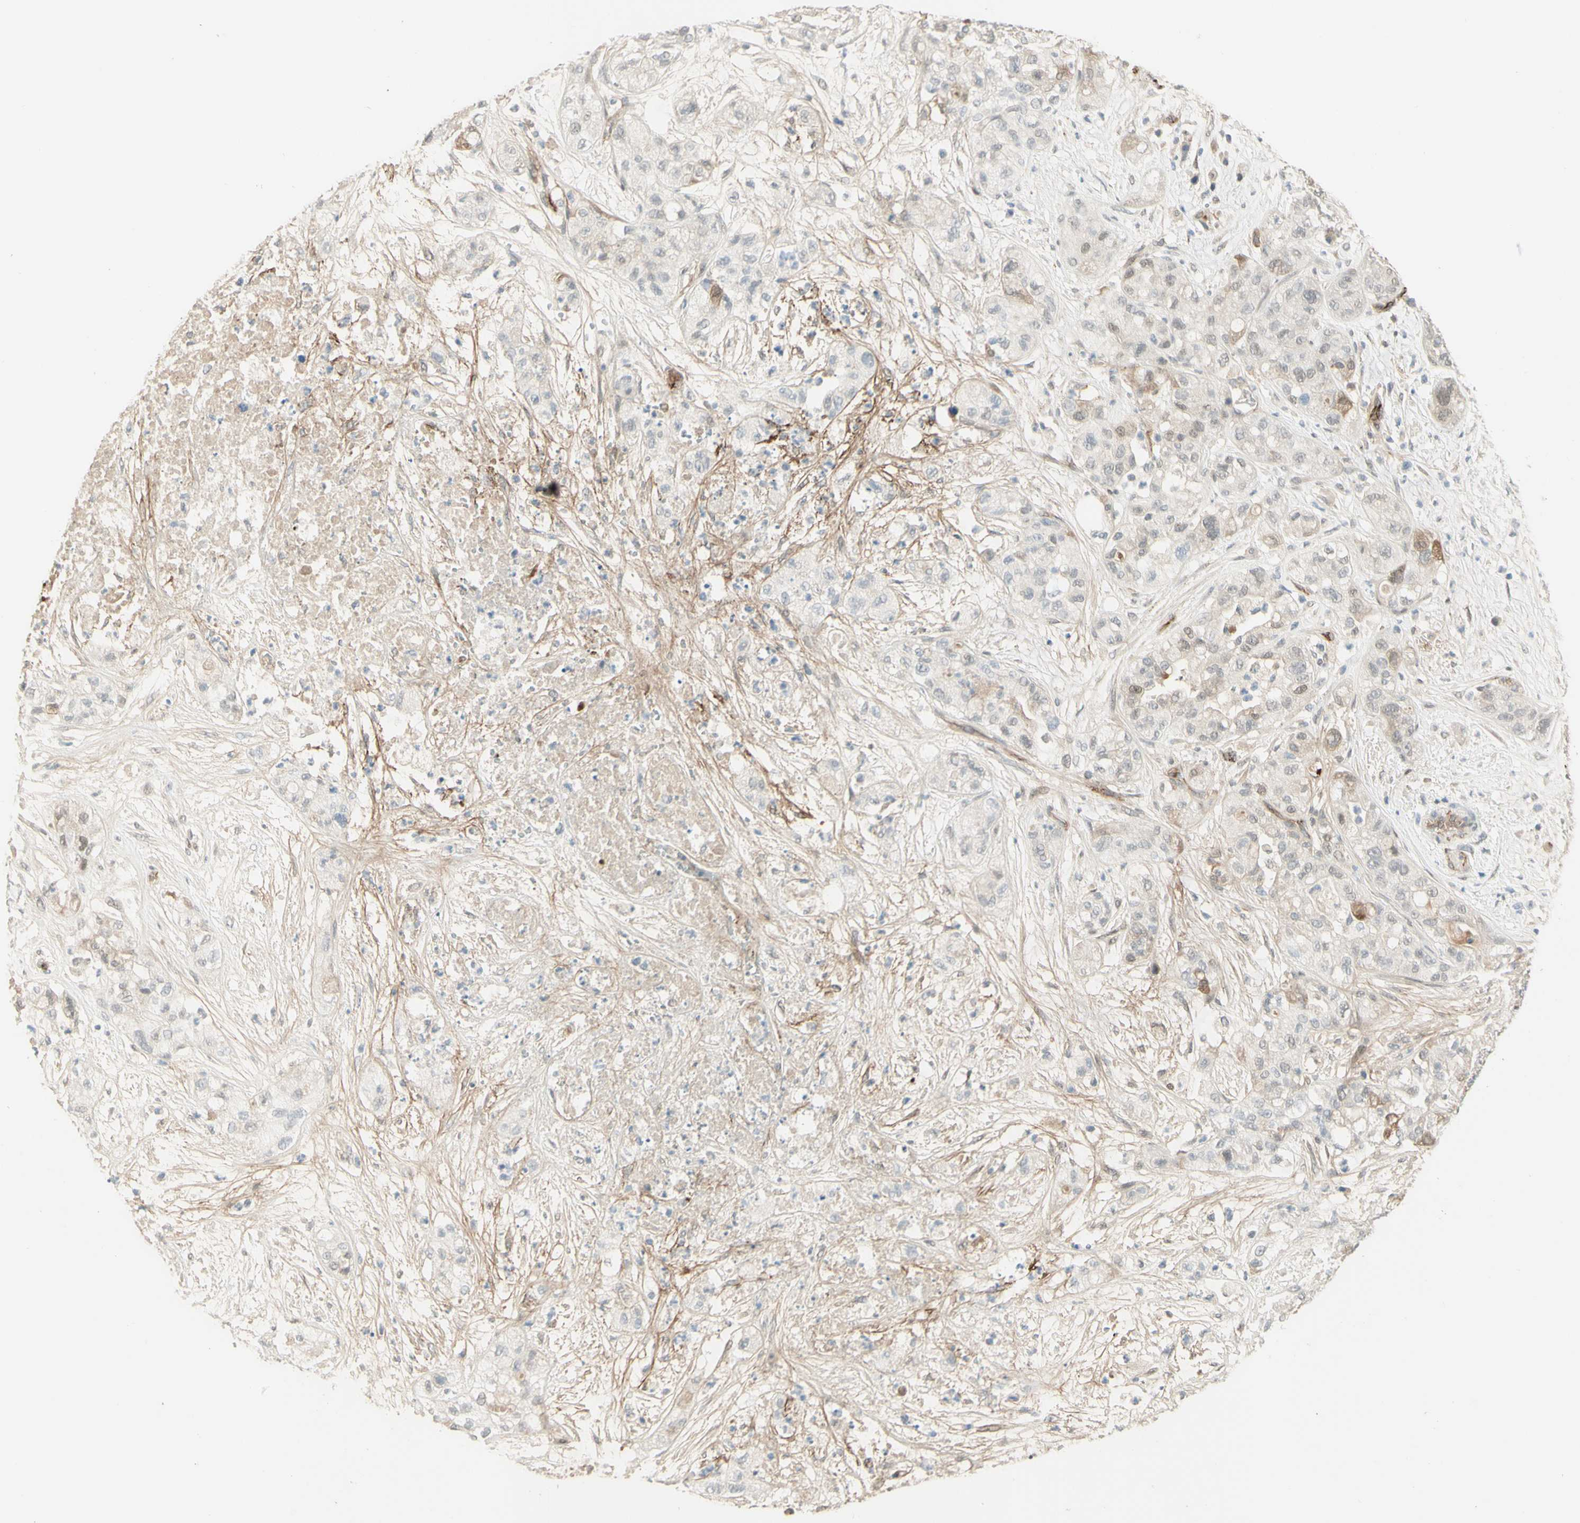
{"staining": {"intensity": "moderate", "quantity": "<25%", "location": "cytoplasmic/membranous"}, "tissue": "pancreatic cancer", "cell_type": "Tumor cells", "image_type": "cancer", "snomed": [{"axis": "morphology", "description": "Adenocarcinoma, NOS"}, {"axis": "topography", "description": "Pancreas"}], "caption": "About <25% of tumor cells in human pancreatic cancer (adenocarcinoma) display moderate cytoplasmic/membranous protein staining as visualized by brown immunohistochemical staining.", "gene": "ANGPT2", "patient": {"sex": "female", "age": 78}}